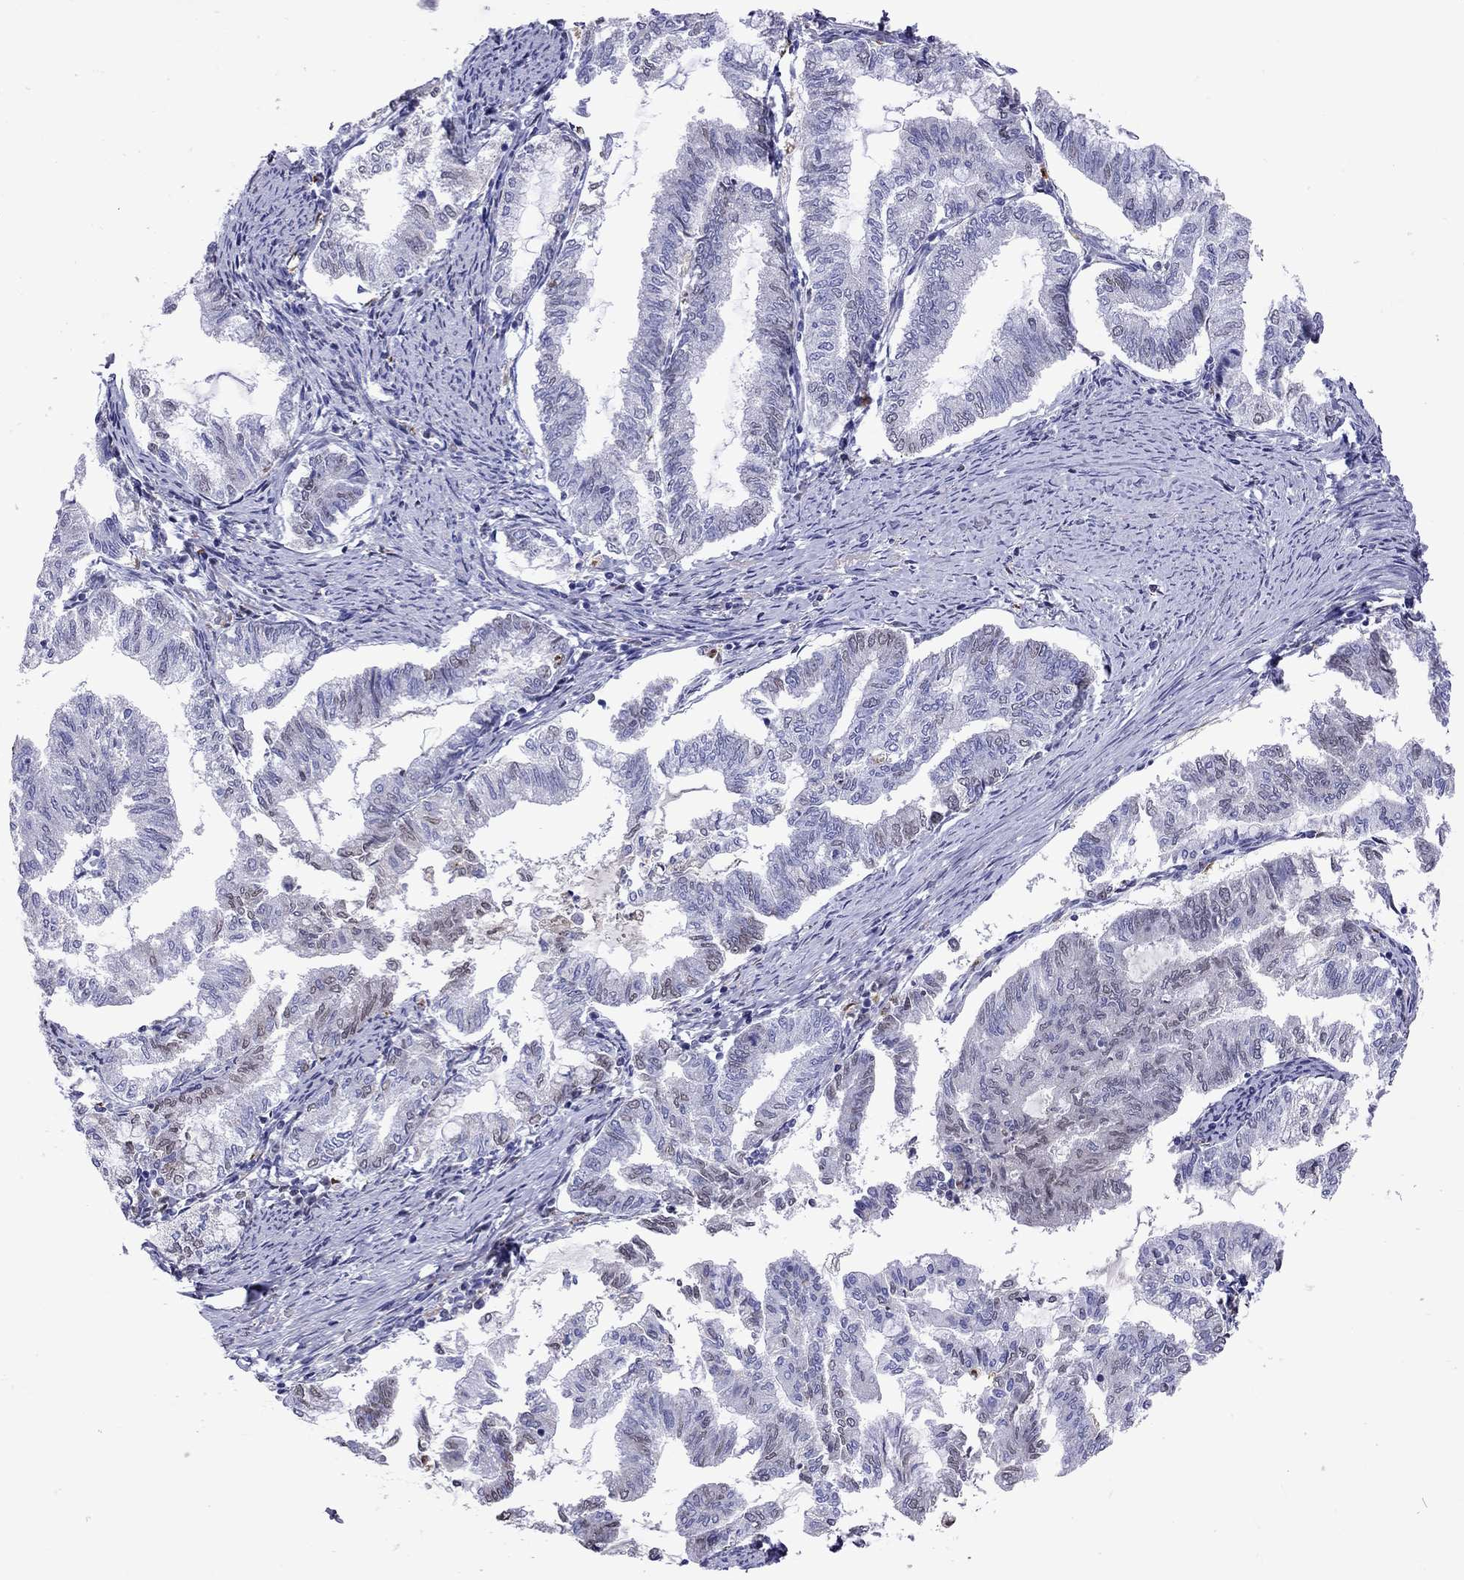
{"staining": {"intensity": "moderate", "quantity": "<25%", "location": "nuclear"}, "tissue": "endometrial cancer", "cell_type": "Tumor cells", "image_type": "cancer", "snomed": [{"axis": "morphology", "description": "Adenocarcinoma, NOS"}, {"axis": "topography", "description": "Endometrium"}], "caption": "Immunohistochemistry of endometrial cancer (adenocarcinoma) exhibits low levels of moderate nuclear expression in about <25% of tumor cells. The protein is shown in brown color, while the nuclei are stained blue.", "gene": "SERPINA3", "patient": {"sex": "female", "age": 79}}